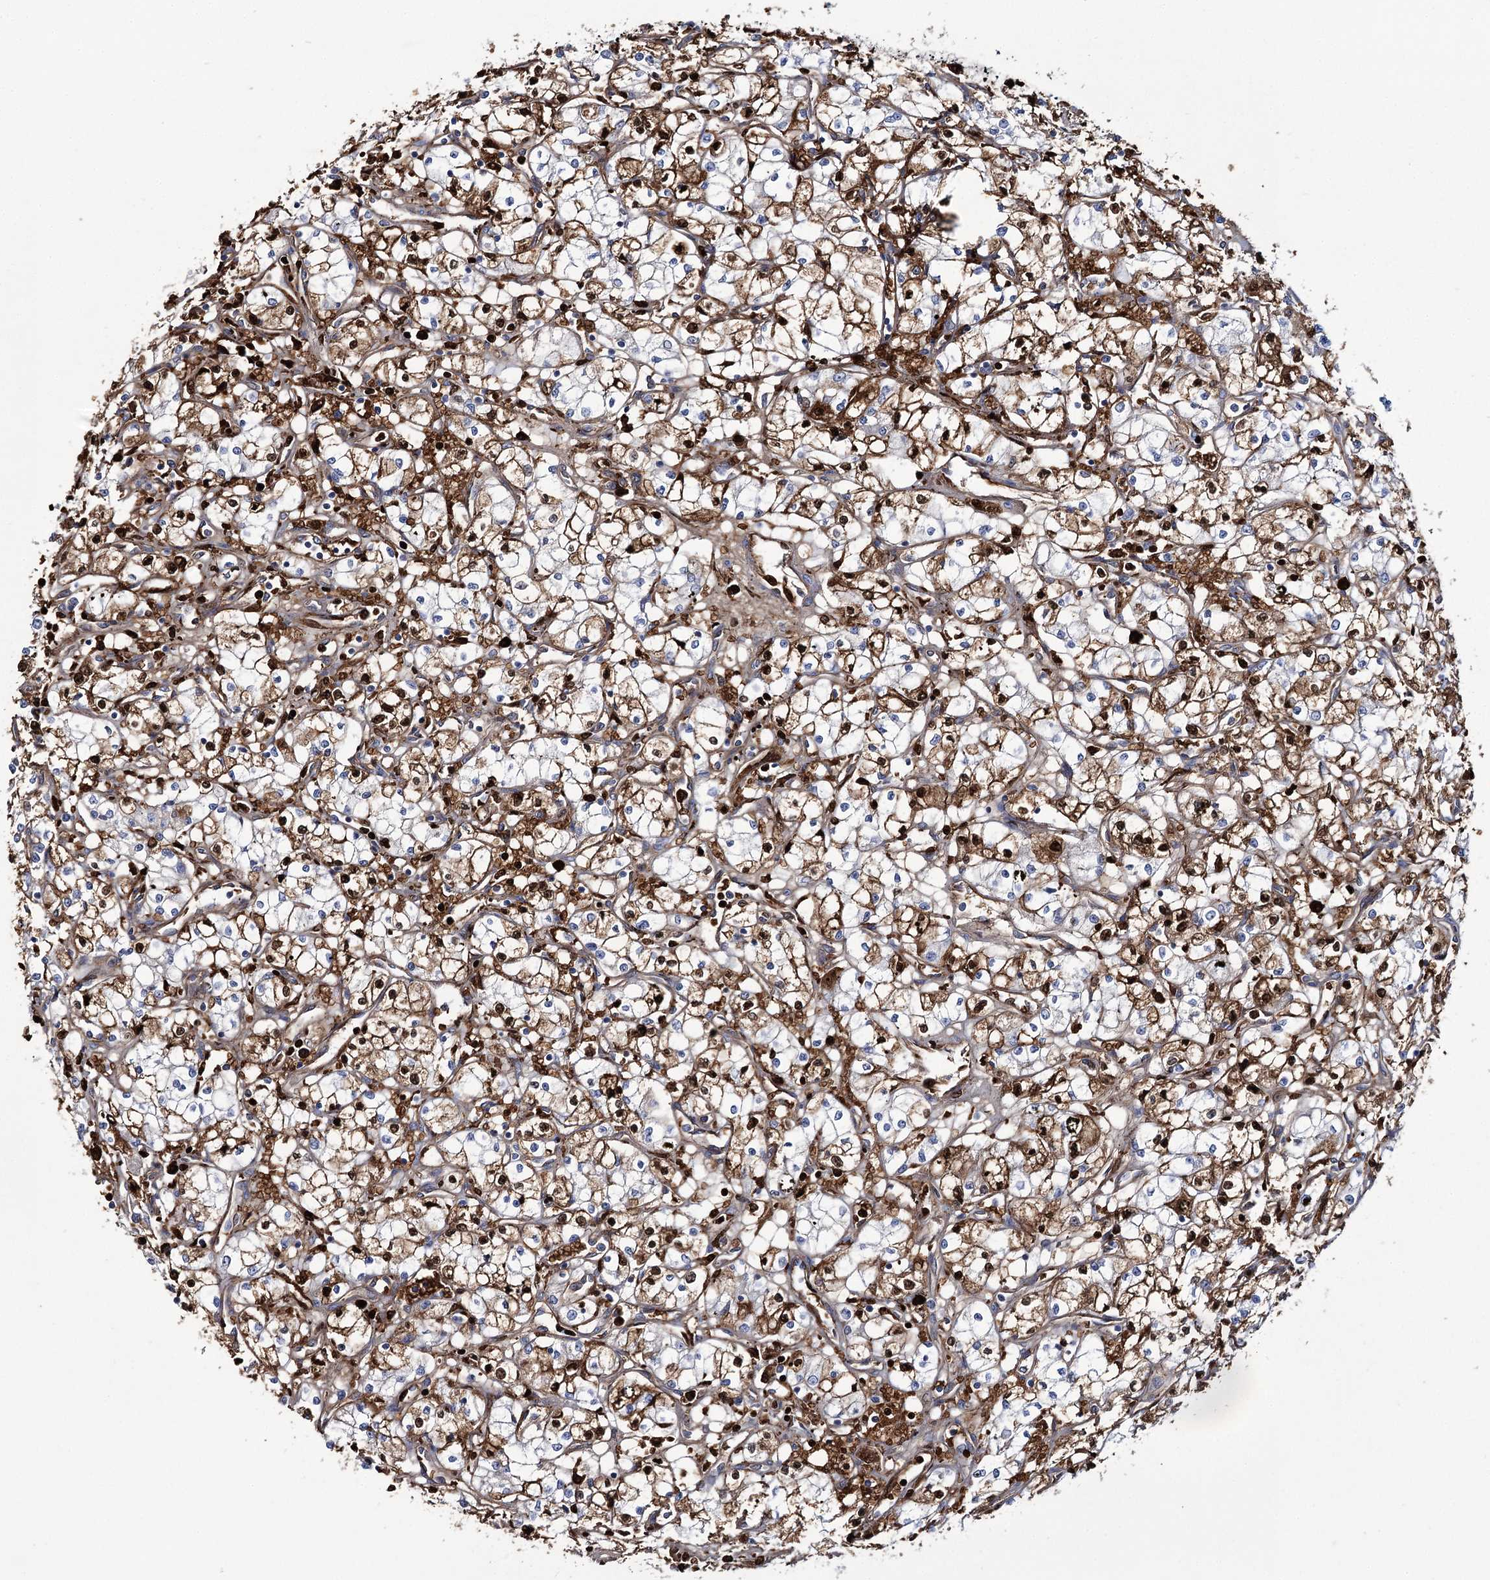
{"staining": {"intensity": "moderate", "quantity": "<25%", "location": "cytoplasmic/membranous,nuclear"}, "tissue": "renal cancer", "cell_type": "Tumor cells", "image_type": "cancer", "snomed": [{"axis": "morphology", "description": "Adenocarcinoma, NOS"}, {"axis": "topography", "description": "Kidney"}], "caption": "About <25% of tumor cells in renal adenocarcinoma reveal moderate cytoplasmic/membranous and nuclear protein expression as visualized by brown immunohistochemical staining.", "gene": "GBF1", "patient": {"sex": "male", "age": 59}}